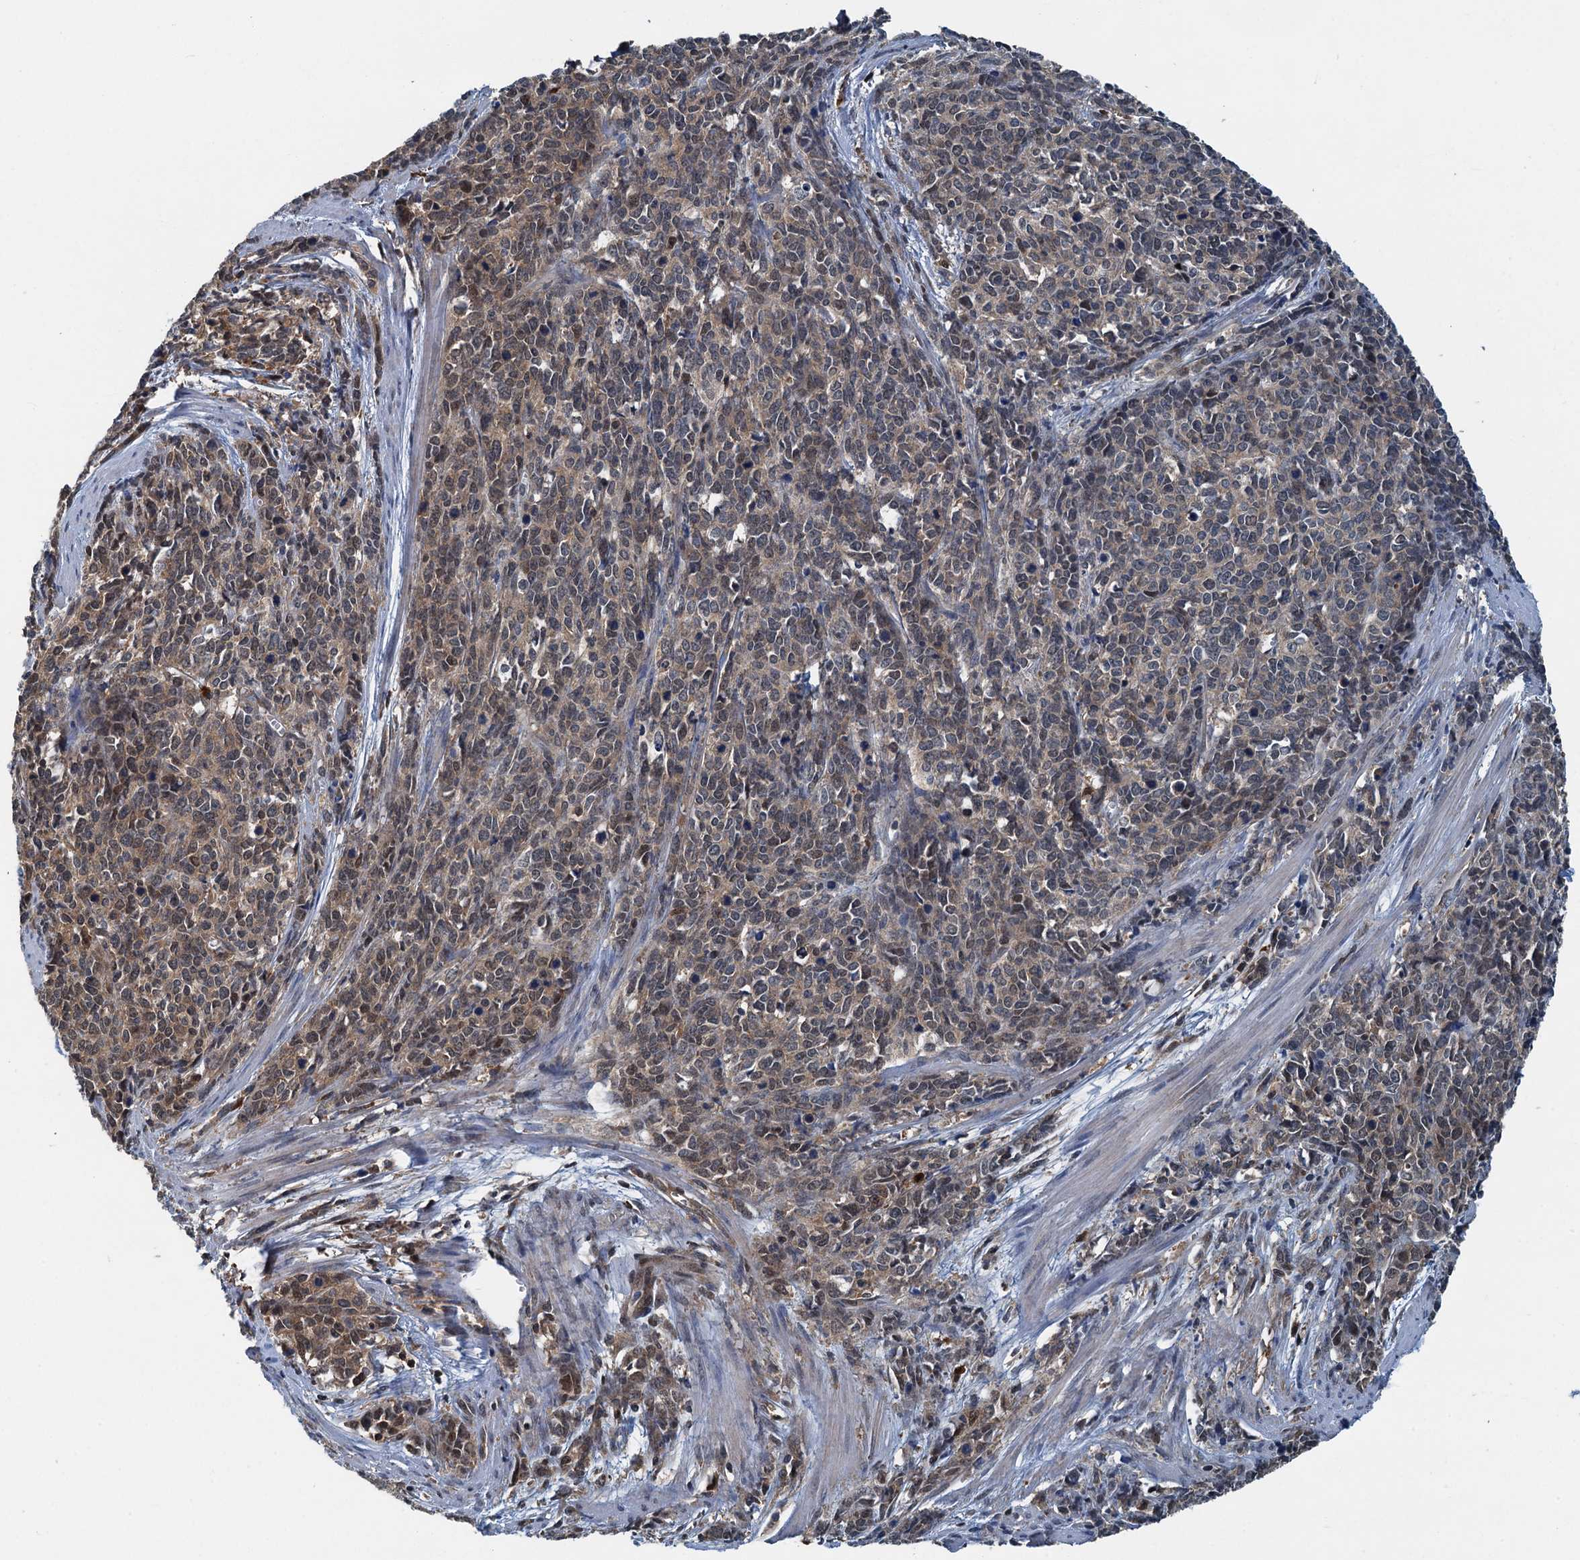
{"staining": {"intensity": "weak", "quantity": ">75%", "location": "cytoplasmic/membranous,nuclear"}, "tissue": "cervical cancer", "cell_type": "Tumor cells", "image_type": "cancer", "snomed": [{"axis": "morphology", "description": "Squamous cell carcinoma, NOS"}, {"axis": "topography", "description": "Cervix"}], "caption": "Weak cytoplasmic/membranous and nuclear expression is seen in approximately >75% of tumor cells in cervical cancer (squamous cell carcinoma).", "gene": "GPI", "patient": {"sex": "female", "age": 60}}